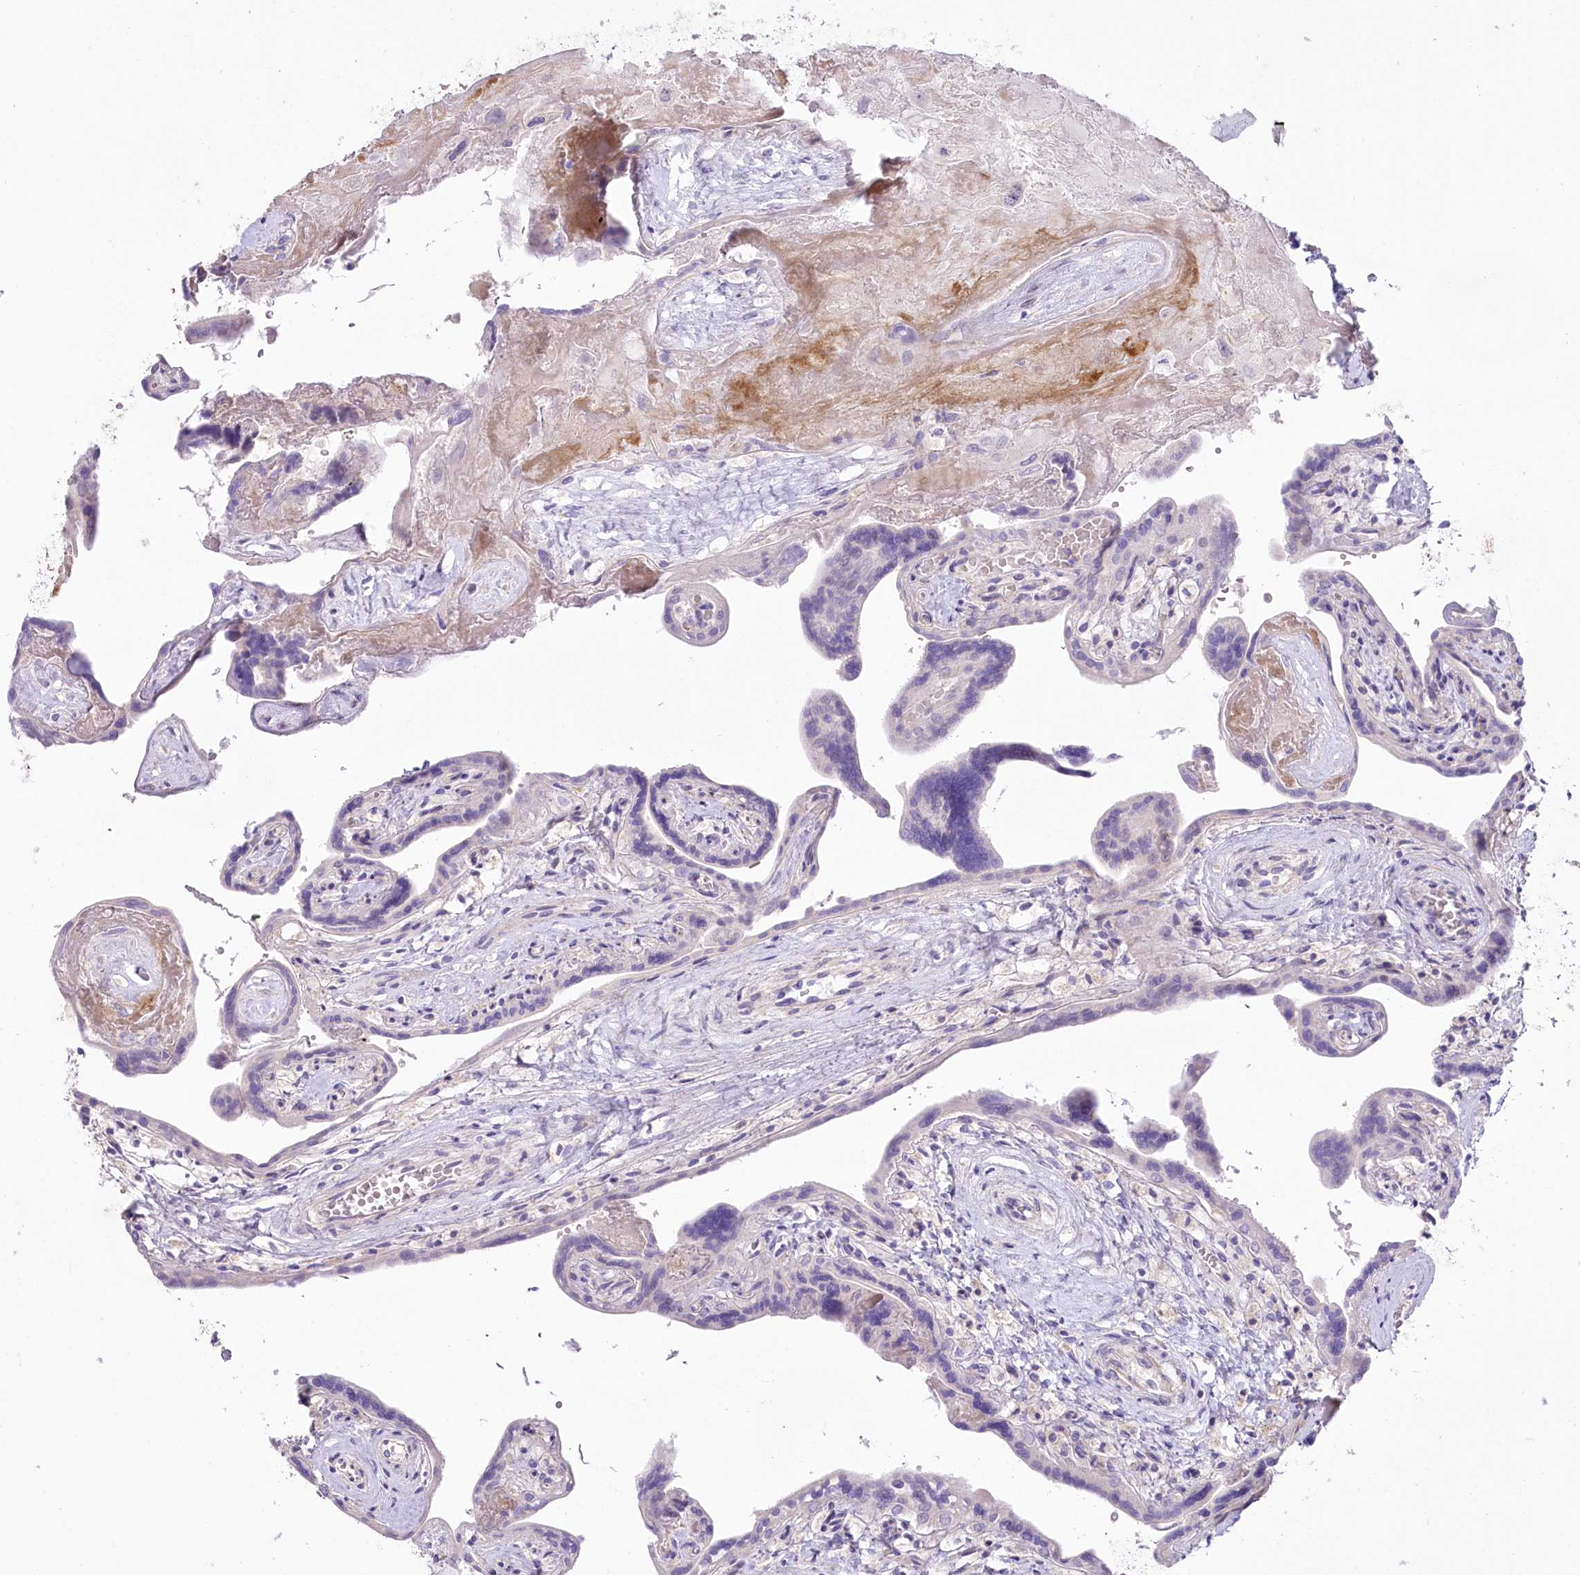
{"staining": {"intensity": "negative", "quantity": "none", "location": "none"}, "tissue": "placenta", "cell_type": "Trophoblastic cells", "image_type": "normal", "snomed": [{"axis": "morphology", "description": "Normal tissue, NOS"}, {"axis": "topography", "description": "Placenta"}], "caption": "Human placenta stained for a protein using IHC demonstrates no expression in trophoblastic cells.", "gene": "SLC6A11", "patient": {"sex": "female", "age": 37}}